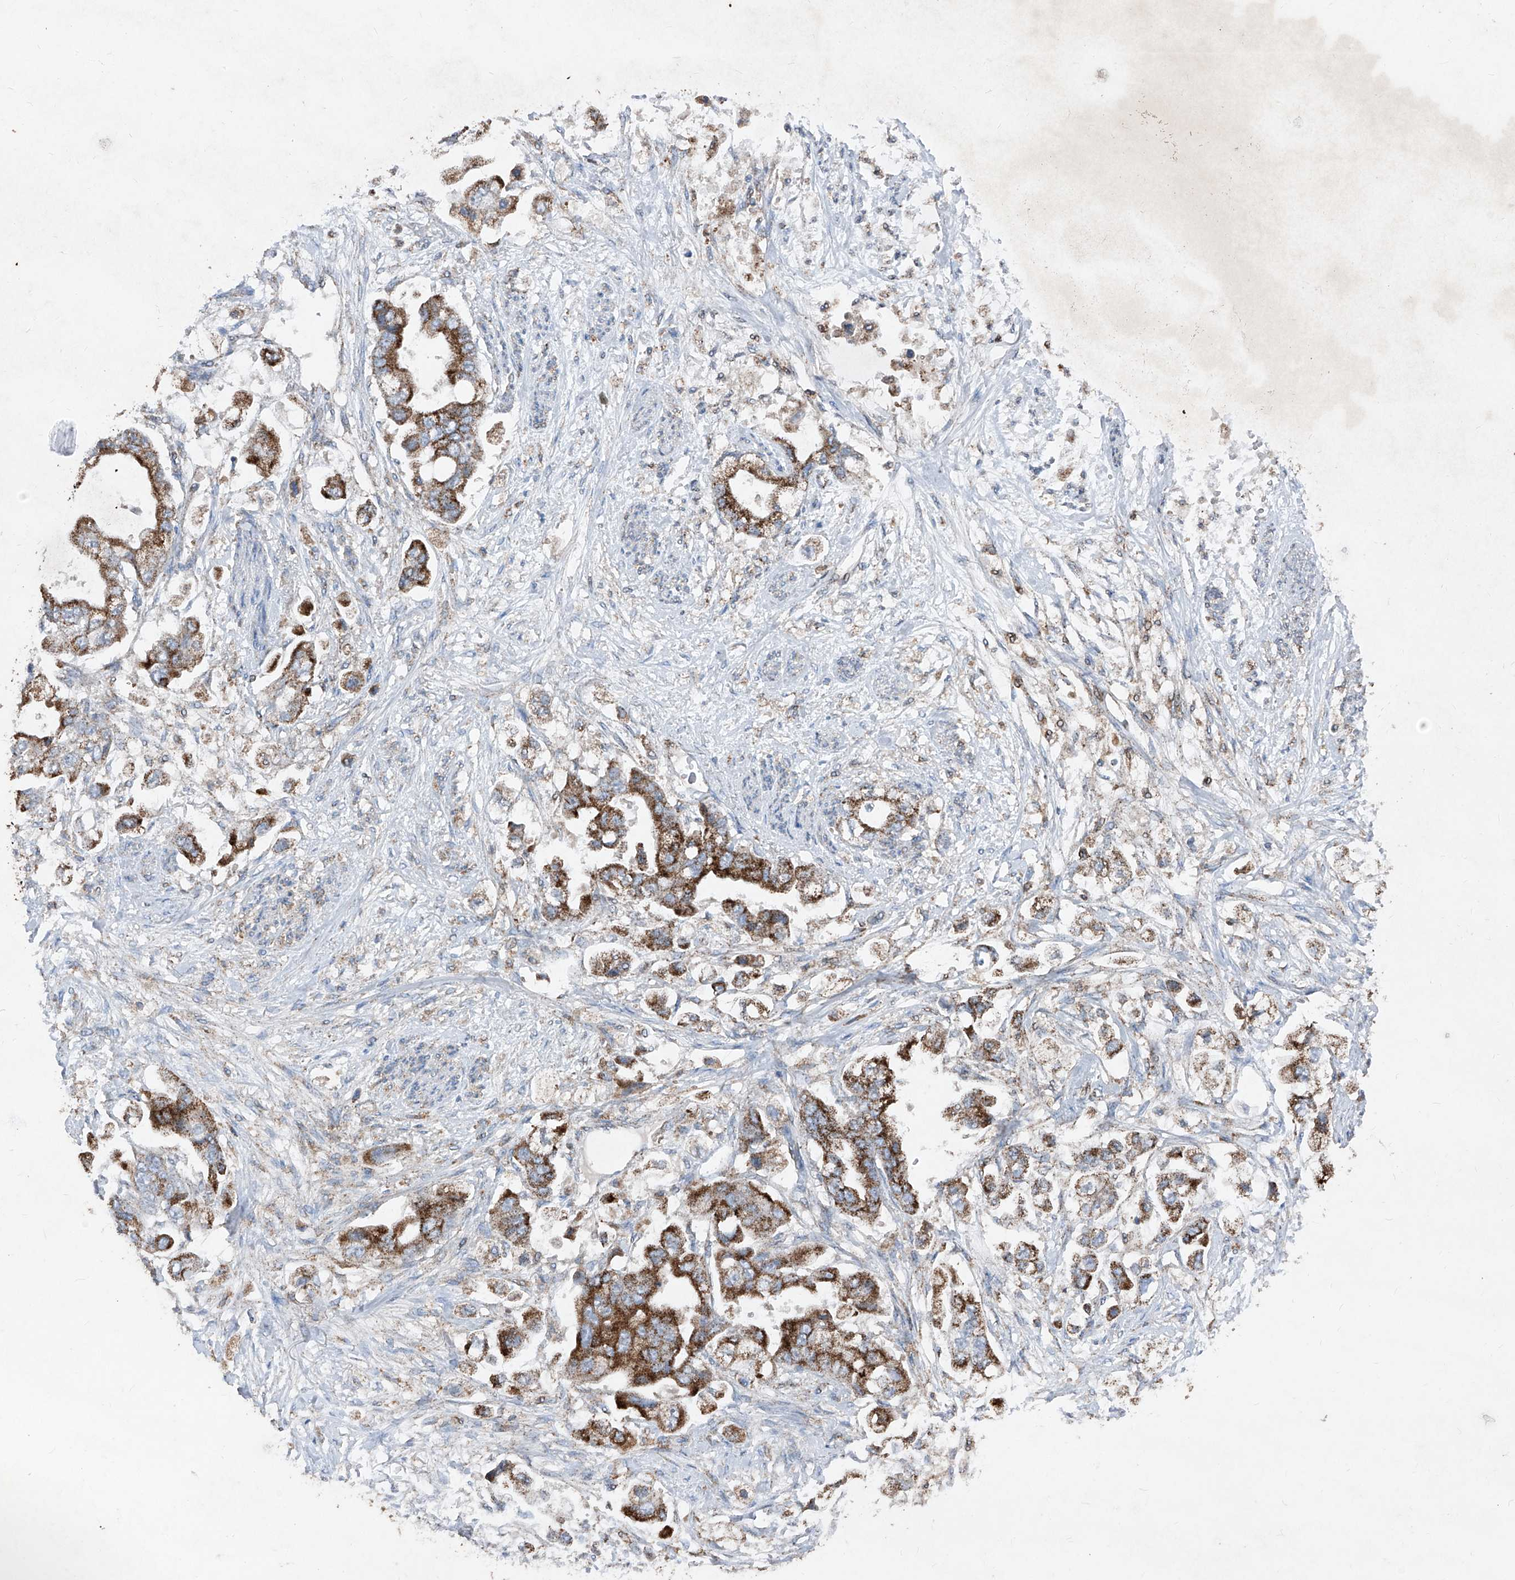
{"staining": {"intensity": "moderate", "quantity": ">75%", "location": "cytoplasmic/membranous"}, "tissue": "stomach cancer", "cell_type": "Tumor cells", "image_type": "cancer", "snomed": [{"axis": "morphology", "description": "Adenocarcinoma, NOS"}, {"axis": "topography", "description": "Stomach"}], "caption": "Moderate cytoplasmic/membranous expression for a protein is identified in approximately >75% of tumor cells of stomach adenocarcinoma using immunohistochemistry (IHC).", "gene": "ABCD3", "patient": {"sex": "male", "age": 62}}